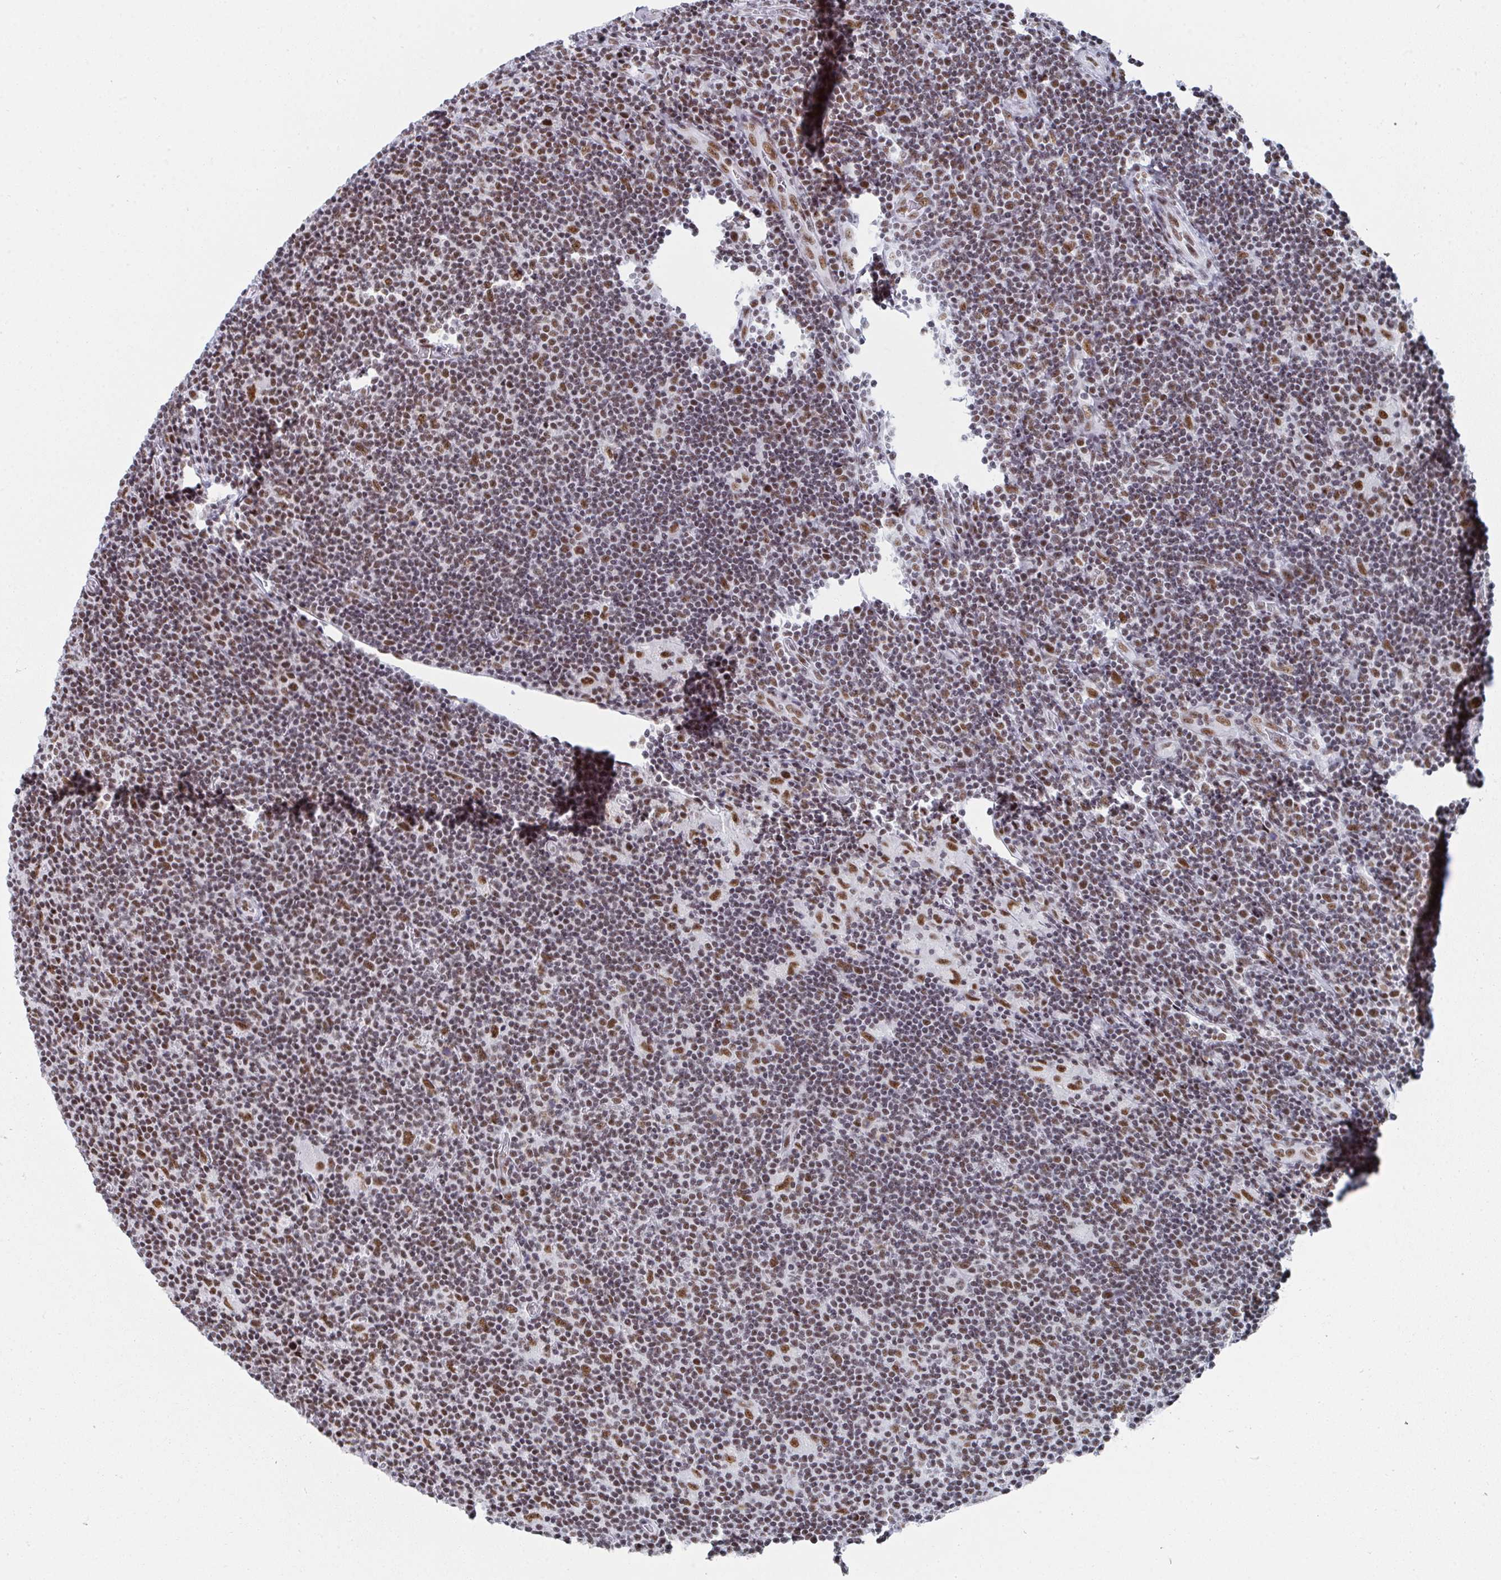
{"staining": {"intensity": "moderate", "quantity": ">75%", "location": "nuclear"}, "tissue": "lymphoma", "cell_type": "Tumor cells", "image_type": "cancer", "snomed": [{"axis": "morphology", "description": "Hodgkin's disease, NOS"}, {"axis": "topography", "description": "Lymph node"}], "caption": "Immunohistochemistry (DAB) staining of Hodgkin's disease shows moderate nuclear protein expression in approximately >75% of tumor cells.", "gene": "SNRNP70", "patient": {"sex": "male", "age": 40}}